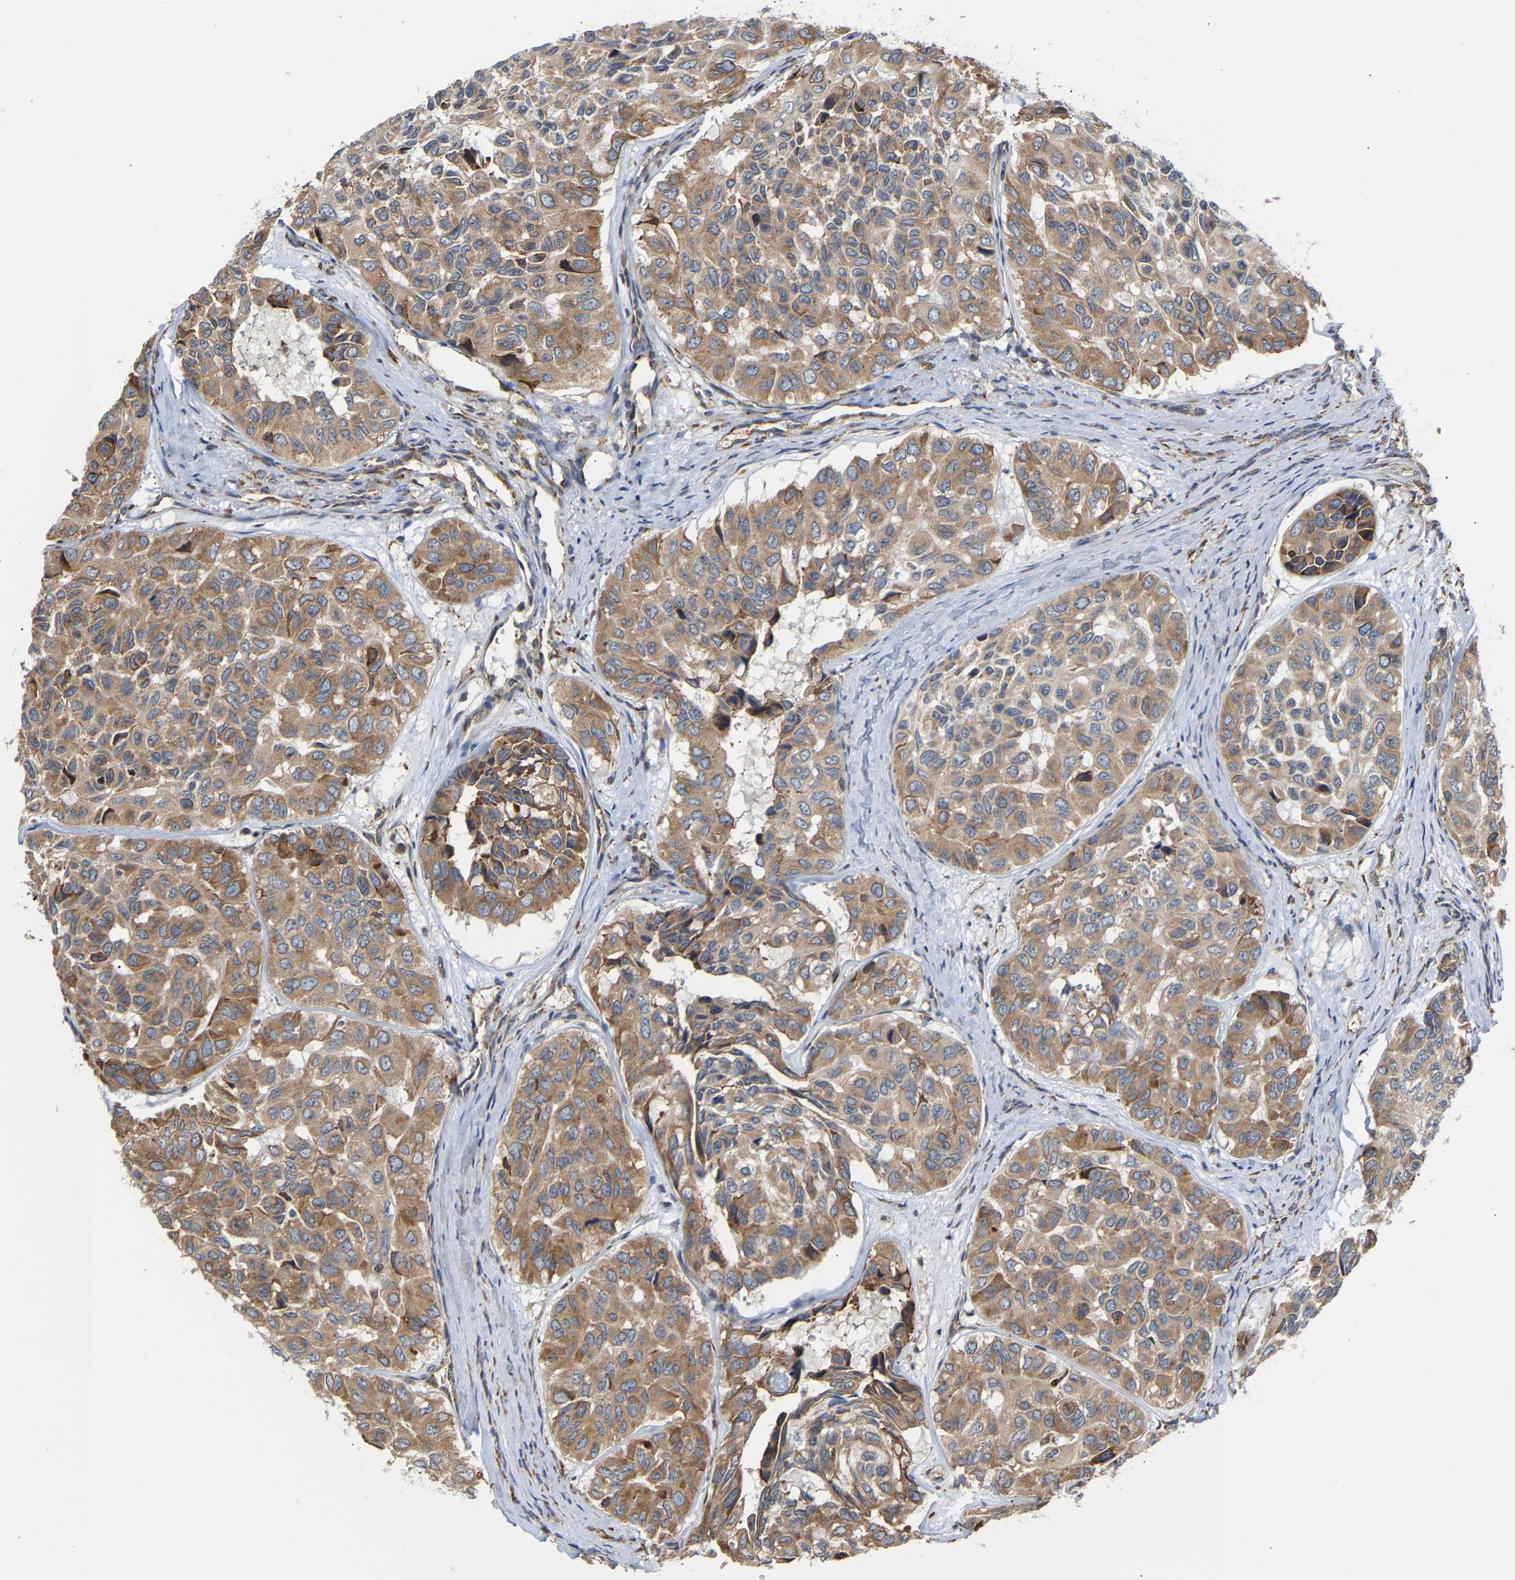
{"staining": {"intensity": "moderate", "quantity": ">75%", "location": "cytoplasmic/membranous"}, "tissue": "head and neck cancer", "cell_type": "Tumor cells", "image_type": "cancer", "snomed": [{"axis": "morphology", "description": "Adenocarcinoma, NOS"}, {"axis": "topography", "description": "Salivary gland, NOS"}, {"axis": "topography", "description": "Head-Neck"}], "caption": "A high-resolution image shows immunohistochemistry (IHC) staining of head and neck adenocarcinoma, which displays moderate cytoplasmic/membranous expression in approximately >75% of tumor cells.", "gene": "ARAP1", "patient": {"sex": "female", "age": 76}}